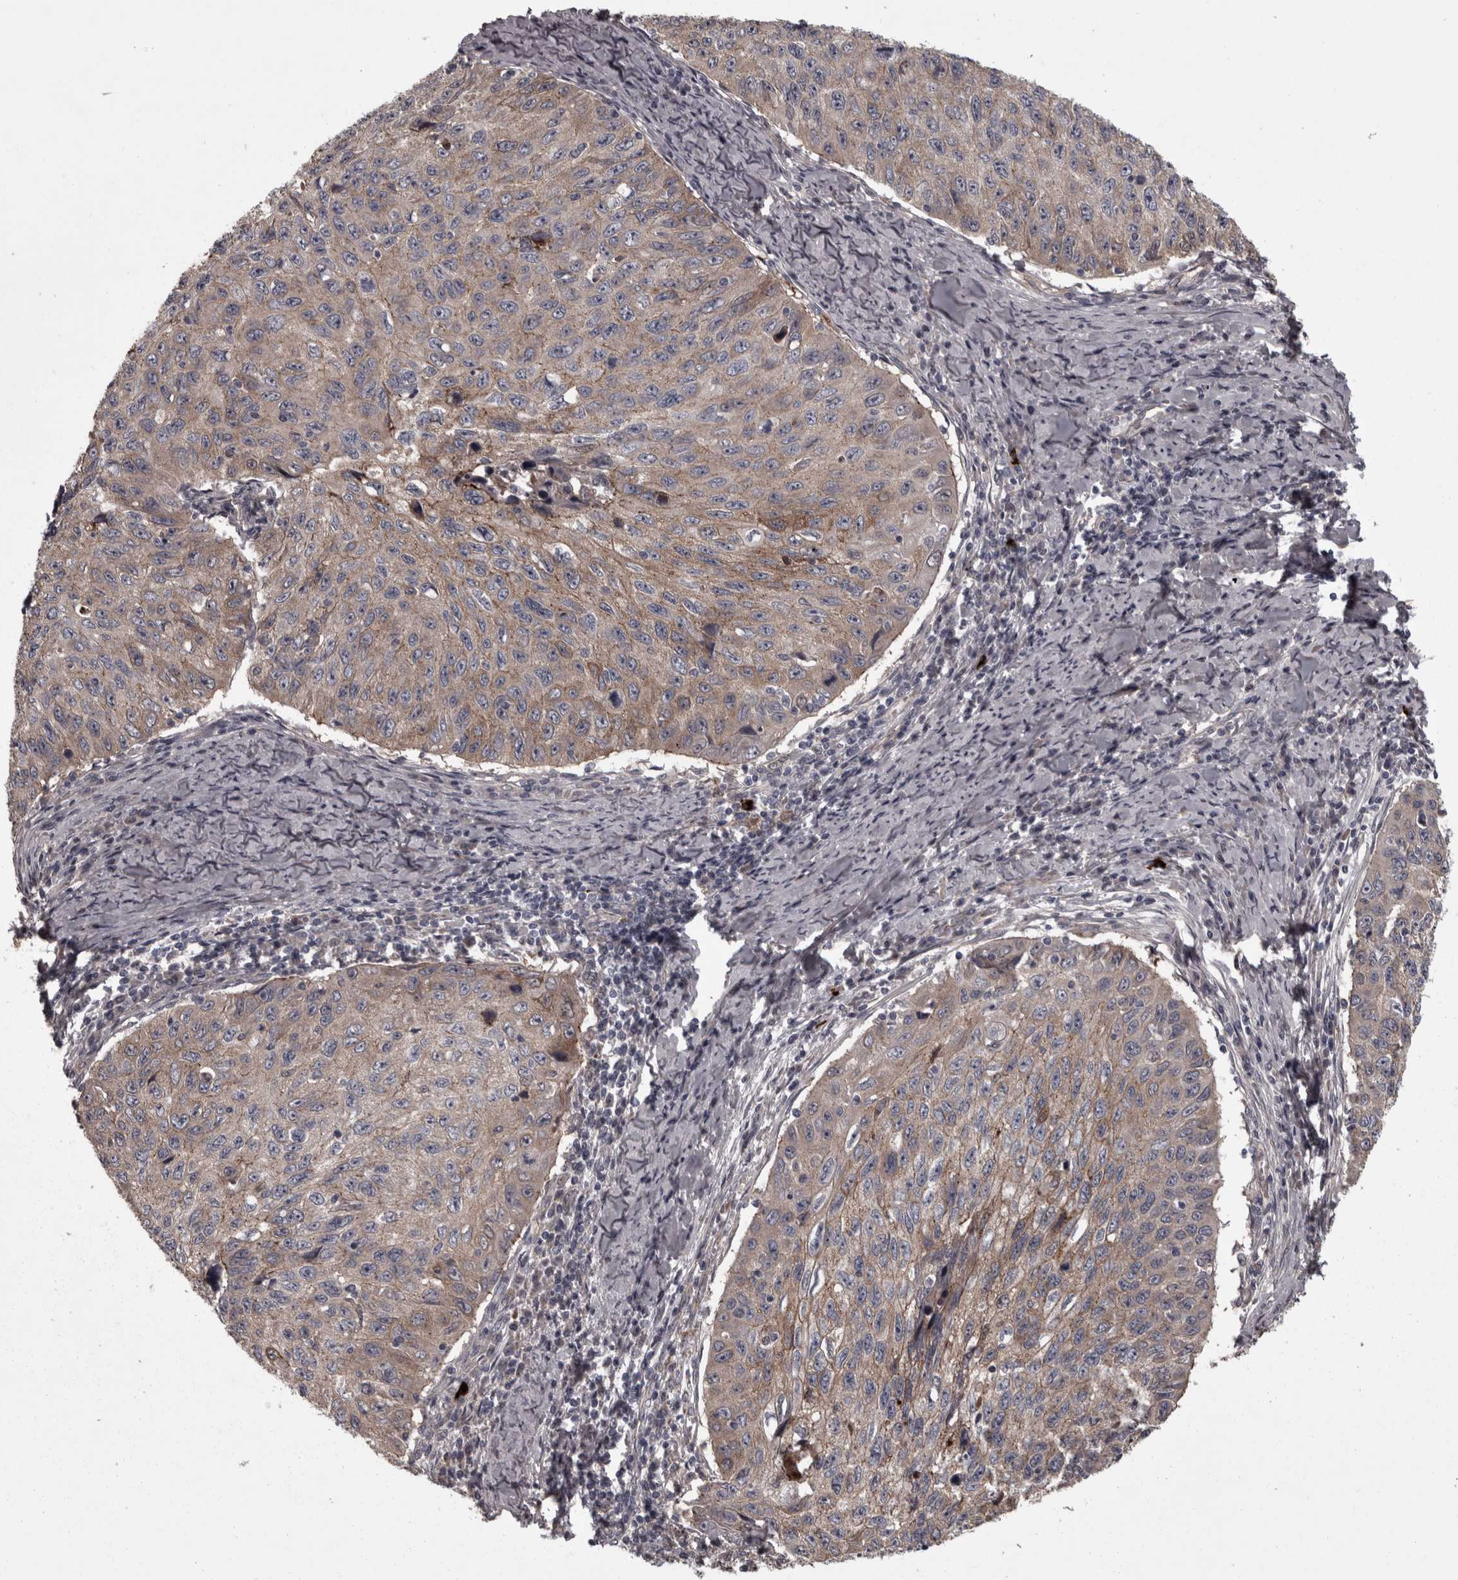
{"staining": {"intensity": "weak", "quantity": "25%-75%", "location": "cytoplasmic/membranous"}, "tissue": "cervical cancer", "cell_type": "Tumor cells", "image_type": "cancer", "snomed": [{"axis": "morphology", "description": "Squamous cell carcinoma, NOS"}, {"axis": "topography", "description": "Cervix"}], "caption": "This histopathology image reveals IHC staining of cervical cancer (squamous cell carcinoma), with low weak cytoplasmic/membranous expression in about 25%-75% of tumor cells.", "gene": "PCDH17", "patient": {"sex": "female", "age": 53}}